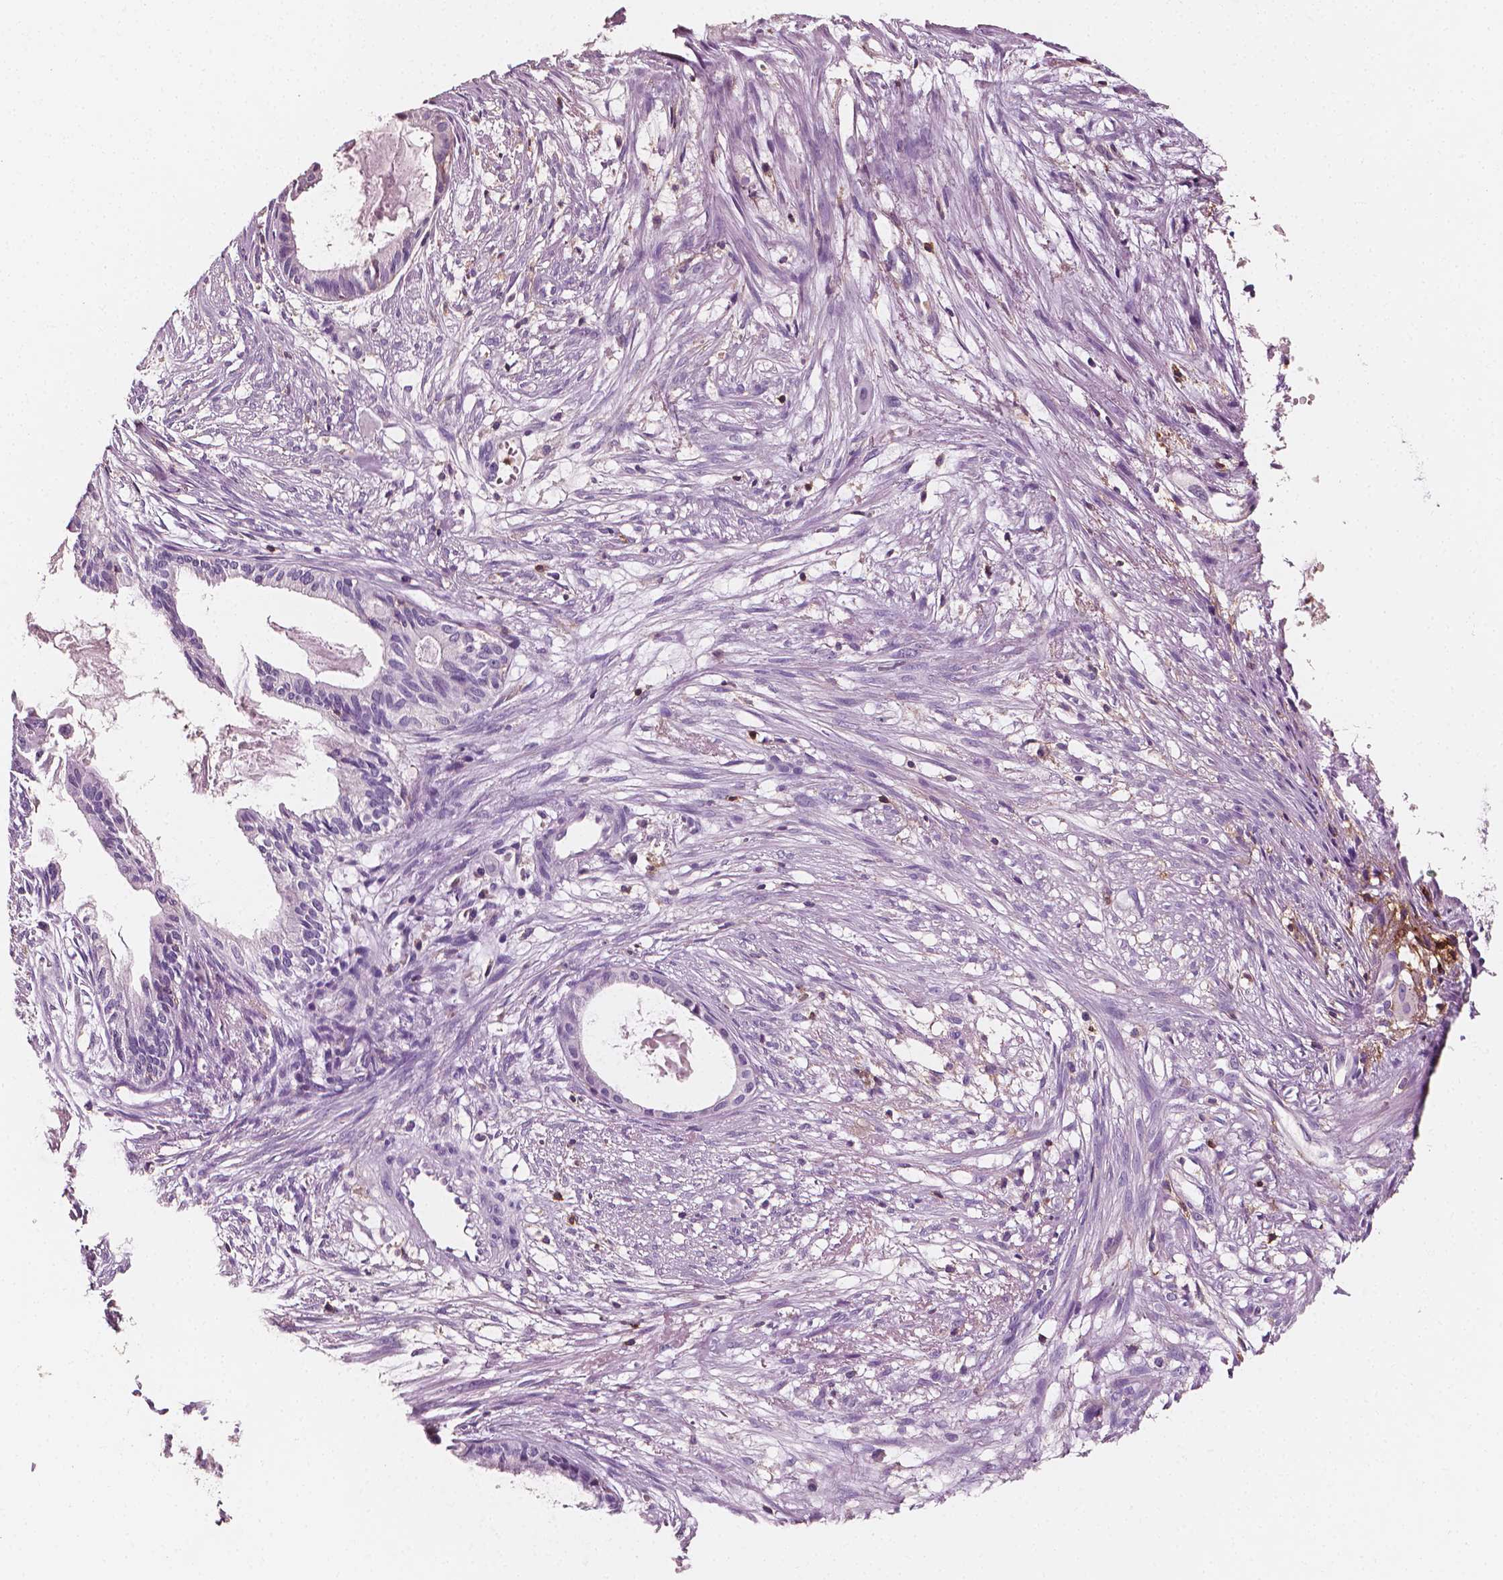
{"staining": {"intensity": "negative", "quantity": "none", "location": "none"}, "tissue": "endometrial cancer", "cell_type": "Tumor cells", "image_type": "cancer", "snomed": [{"axis": "morphology", "description": "Adenocarcinoma, NOS"}, {"axis": "topography", "description": "Endometrium"}], "caption": "The immunohistochemistry photomicrograph has no significant staining in tumor cells of adenocarcinoma (endometrial) tissue. (DAB (3,3'-diaminobenzidine) IHC, high magnification).", "gene": "PTPRC", "patient": {"sex": "female", "age": 86}}